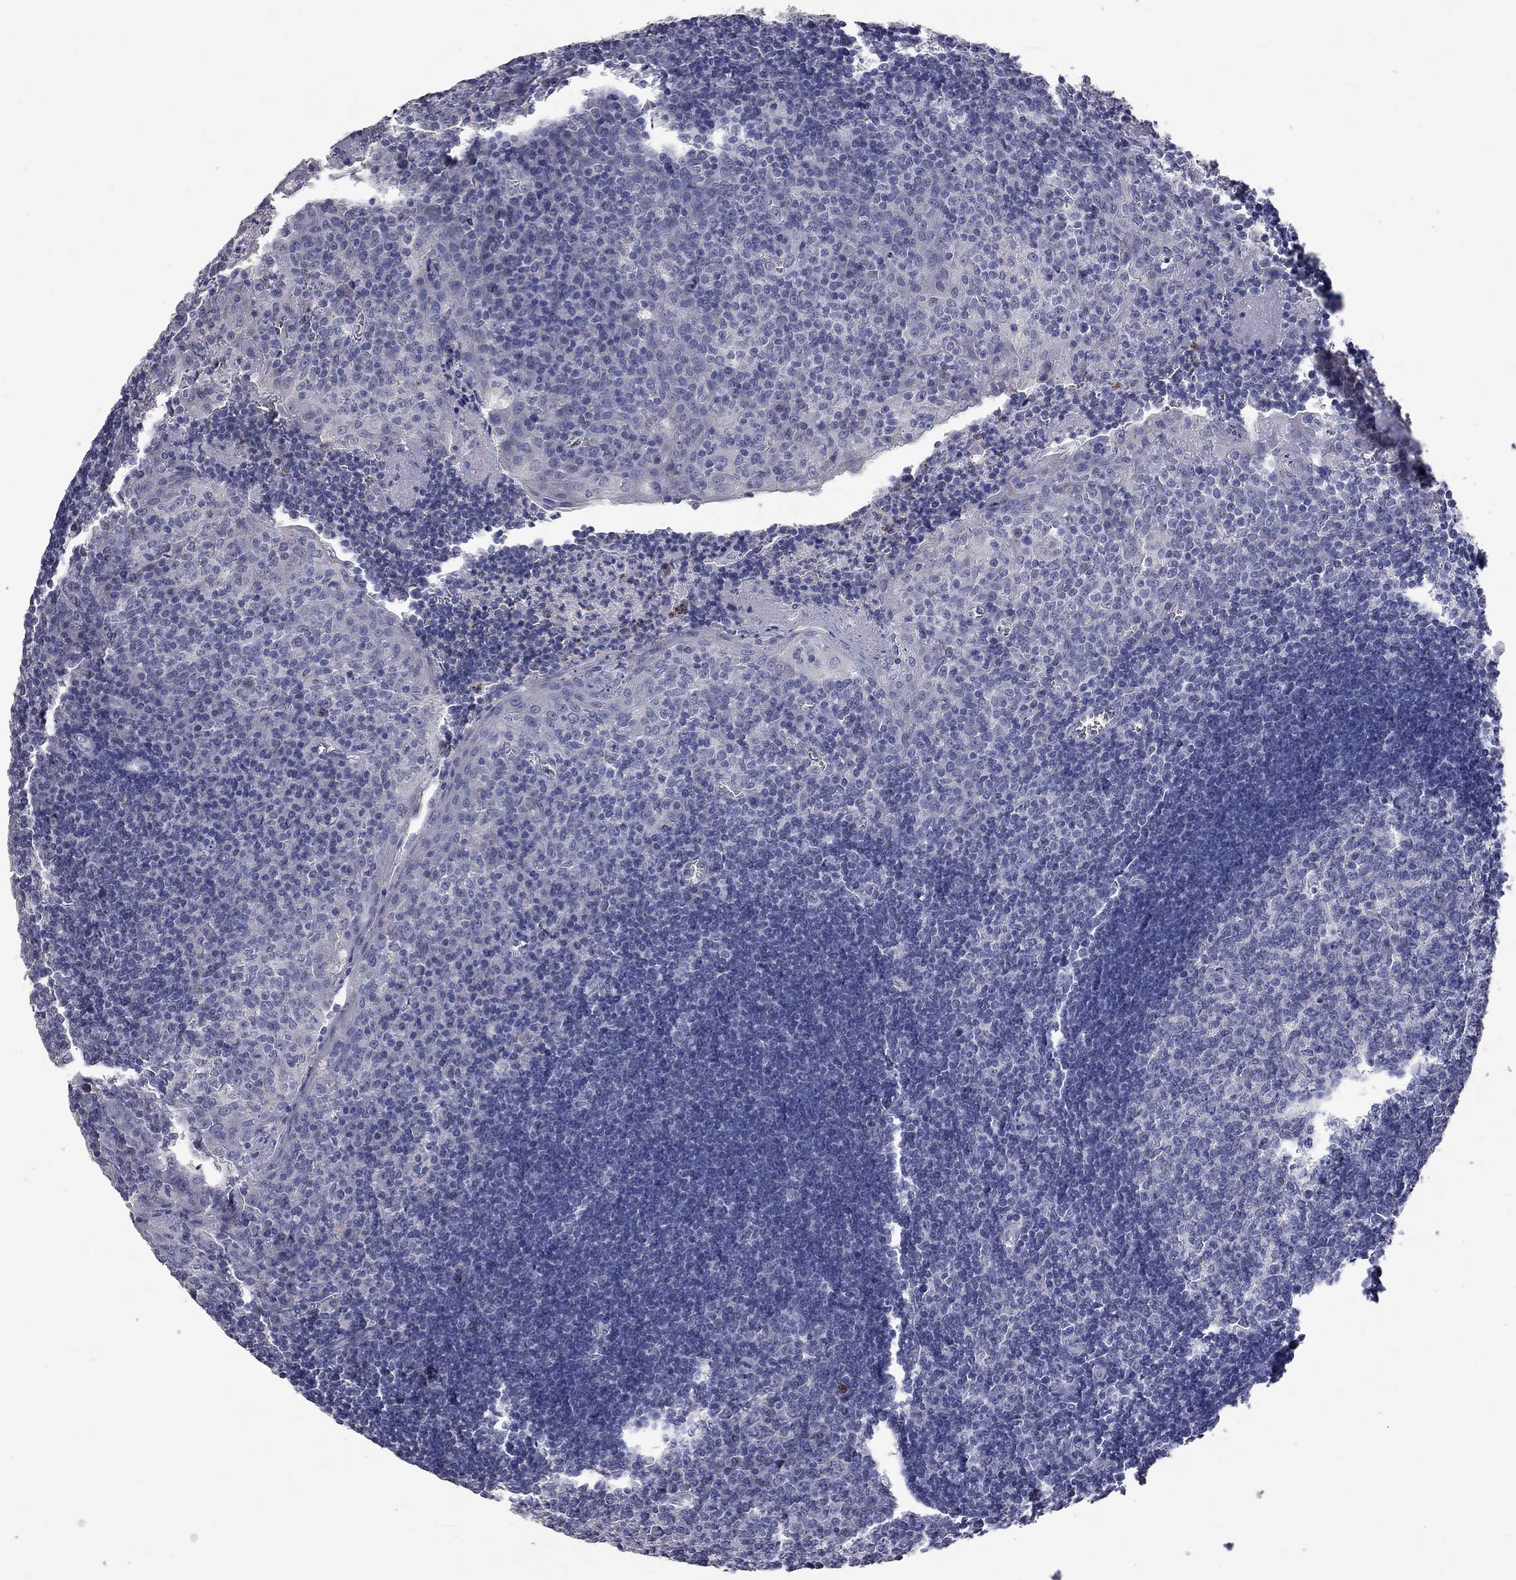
{"staining": {"intensity": "negative", "quantity": "none", "location": "none"}, "tissue": "tonsil", "cell_type": "Germinal center cells", "image_type": "normal", "snomed": [{"axis": "morphology", "description": "Normal tissue, NOS"}, {"axis": "topography", "description": "Tonsil"}], "caption": "DAB (3,3'-diaminobenzidine) immunohistochemical staining of normal tonsil exhibits no significant positivity in germinal center cells.", "gene": "NOS2", "patient": {"sex": "female", "age": 12}}